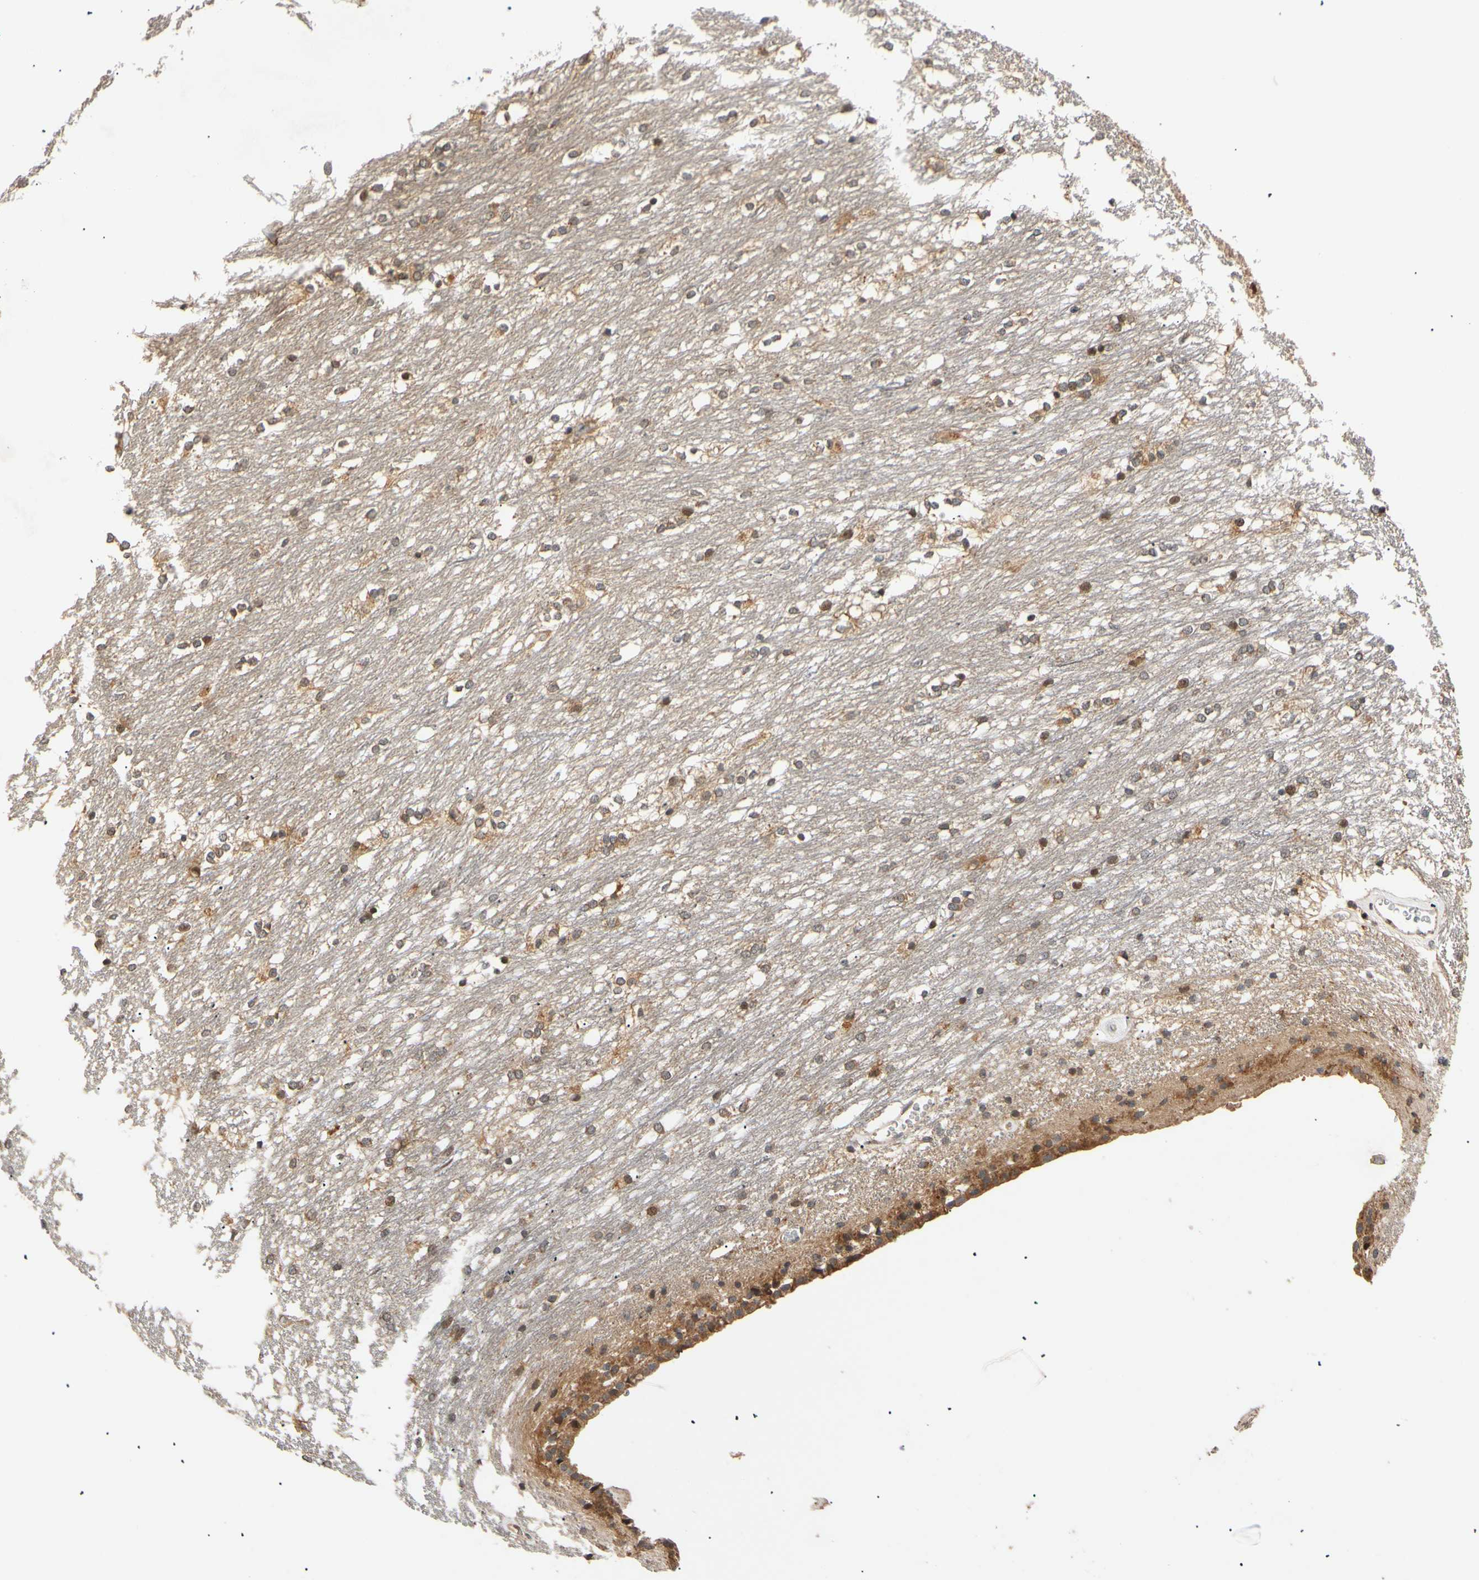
{"staining": {"intensity": "strong", "quantity": "25%-75%", "location": "cytoplasmic/membranous,nuclear"}, "tissue": "caudate", "cell_type": "Glial cells", "image_type": "normal", "snomed": [{"axis": "morphology", "description": "Normal tissue, NOS"}, {"axis": "topography", "description": "Lateral ventricle wall"}], "caption": "High-magnification brightfield microscopy of benign caudate stained with DAB (brown) and counterstained with hematoxylin (blue). glial cells exhibit strong cytoplasmic/membranous,nuclear positivity is present in about25%-75% of cells.", "gene": "MRPS22", "patient": {"sex": "female", "age": 19}}